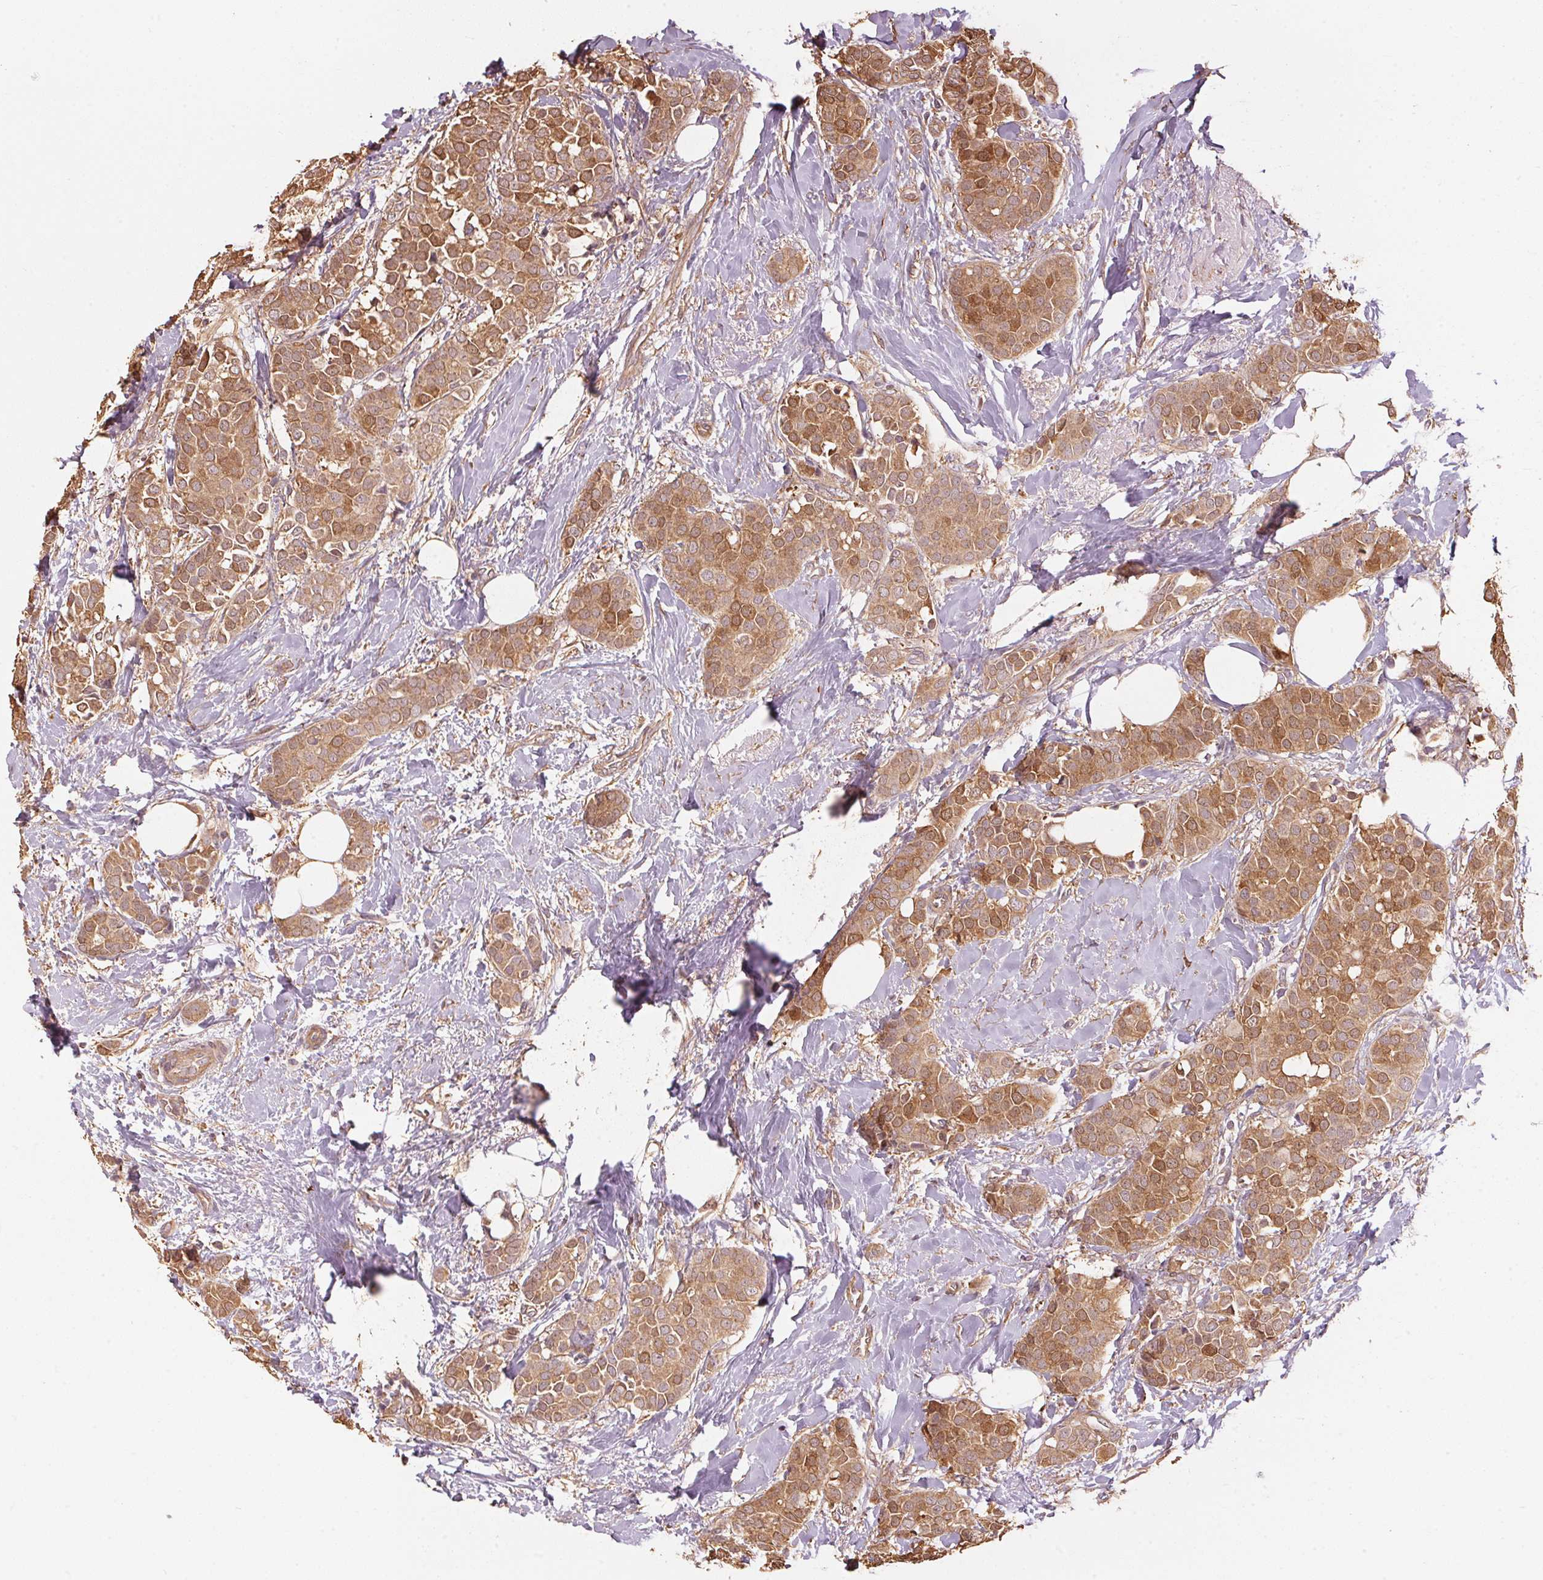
{"staining": {"intensity": "moderate", "quantity": ">75%", "location": "cytoplasmic/membranous"}, "tissue": "breast cancer", "cell_type": "Tumor cells", "image_type": "cancer", "snomed": [{"axis": "morphology", "description": "Duct carcinoma"}, {"axis": "topography", "description": "Breast"}], "caption": "Infiltrating ductal carcinoma (breast) tissue shows moderate cytoplasmic/membranous expression in about >75% of tumor cells", "gene": "QDPR", "patient": {"sex": "female", "age": 79}}